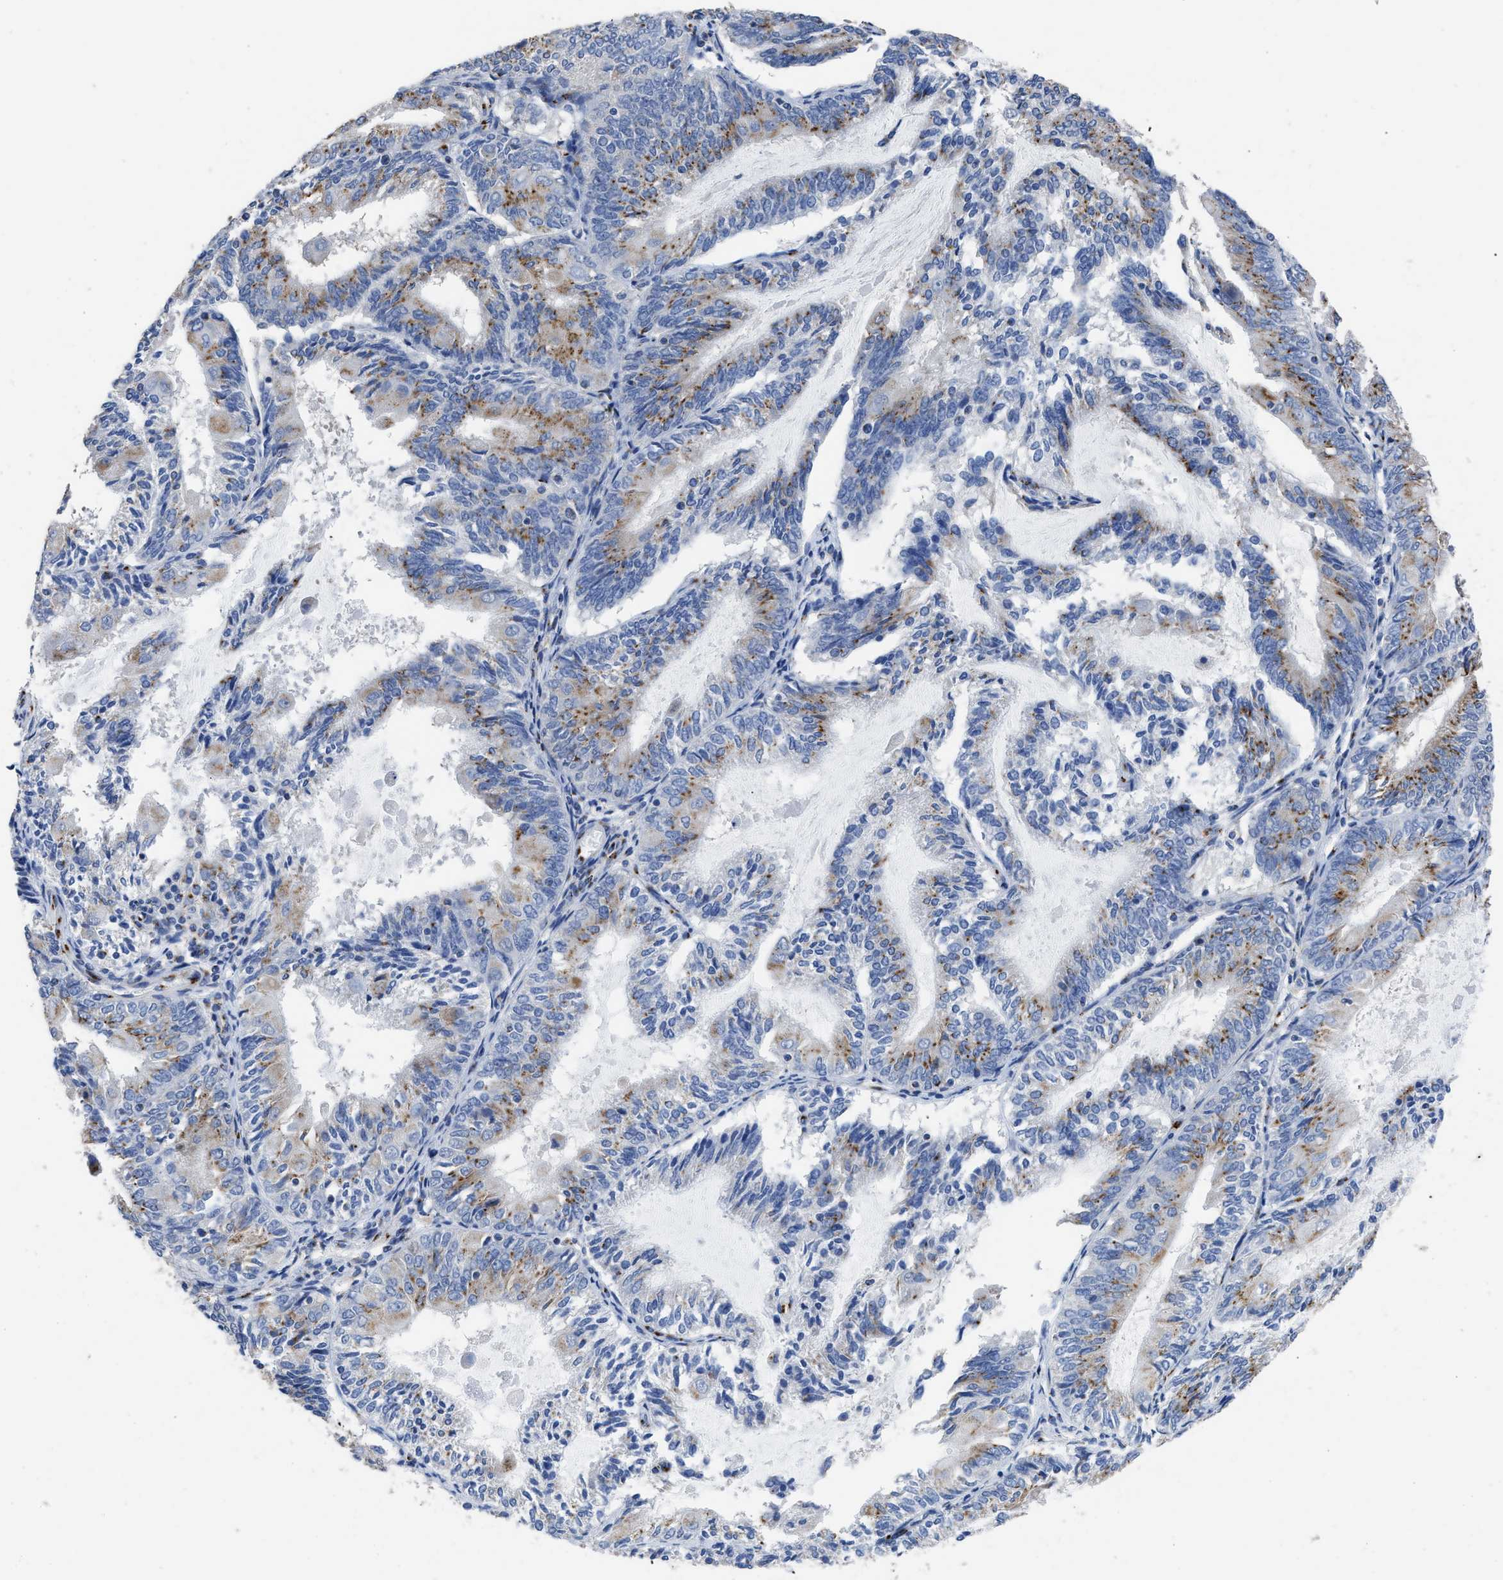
{"staining": {"intensity": "moderate", "quantity": "25%-75%", "location": "cytoplasmic/membranous"}, "tissue": "endometrial cancer", "cell_type": "Tumor cells", "image_type": "cancer", "snomed": [{"axis": "morphology", "description": "Adenocarcinoma, NOS"}, {"axis": "topography", "description": "Endometrium"}], "caption": "Adenocarcinoma (endometrial) stained for a protein exhibits moderate cytoplasmic/membranous positivity in tumor cells. (DAB IHC with brightfield microscopy, high magnification).", "gene": "TMEM87A", "patient": {"sex": "female", "age": 81}}